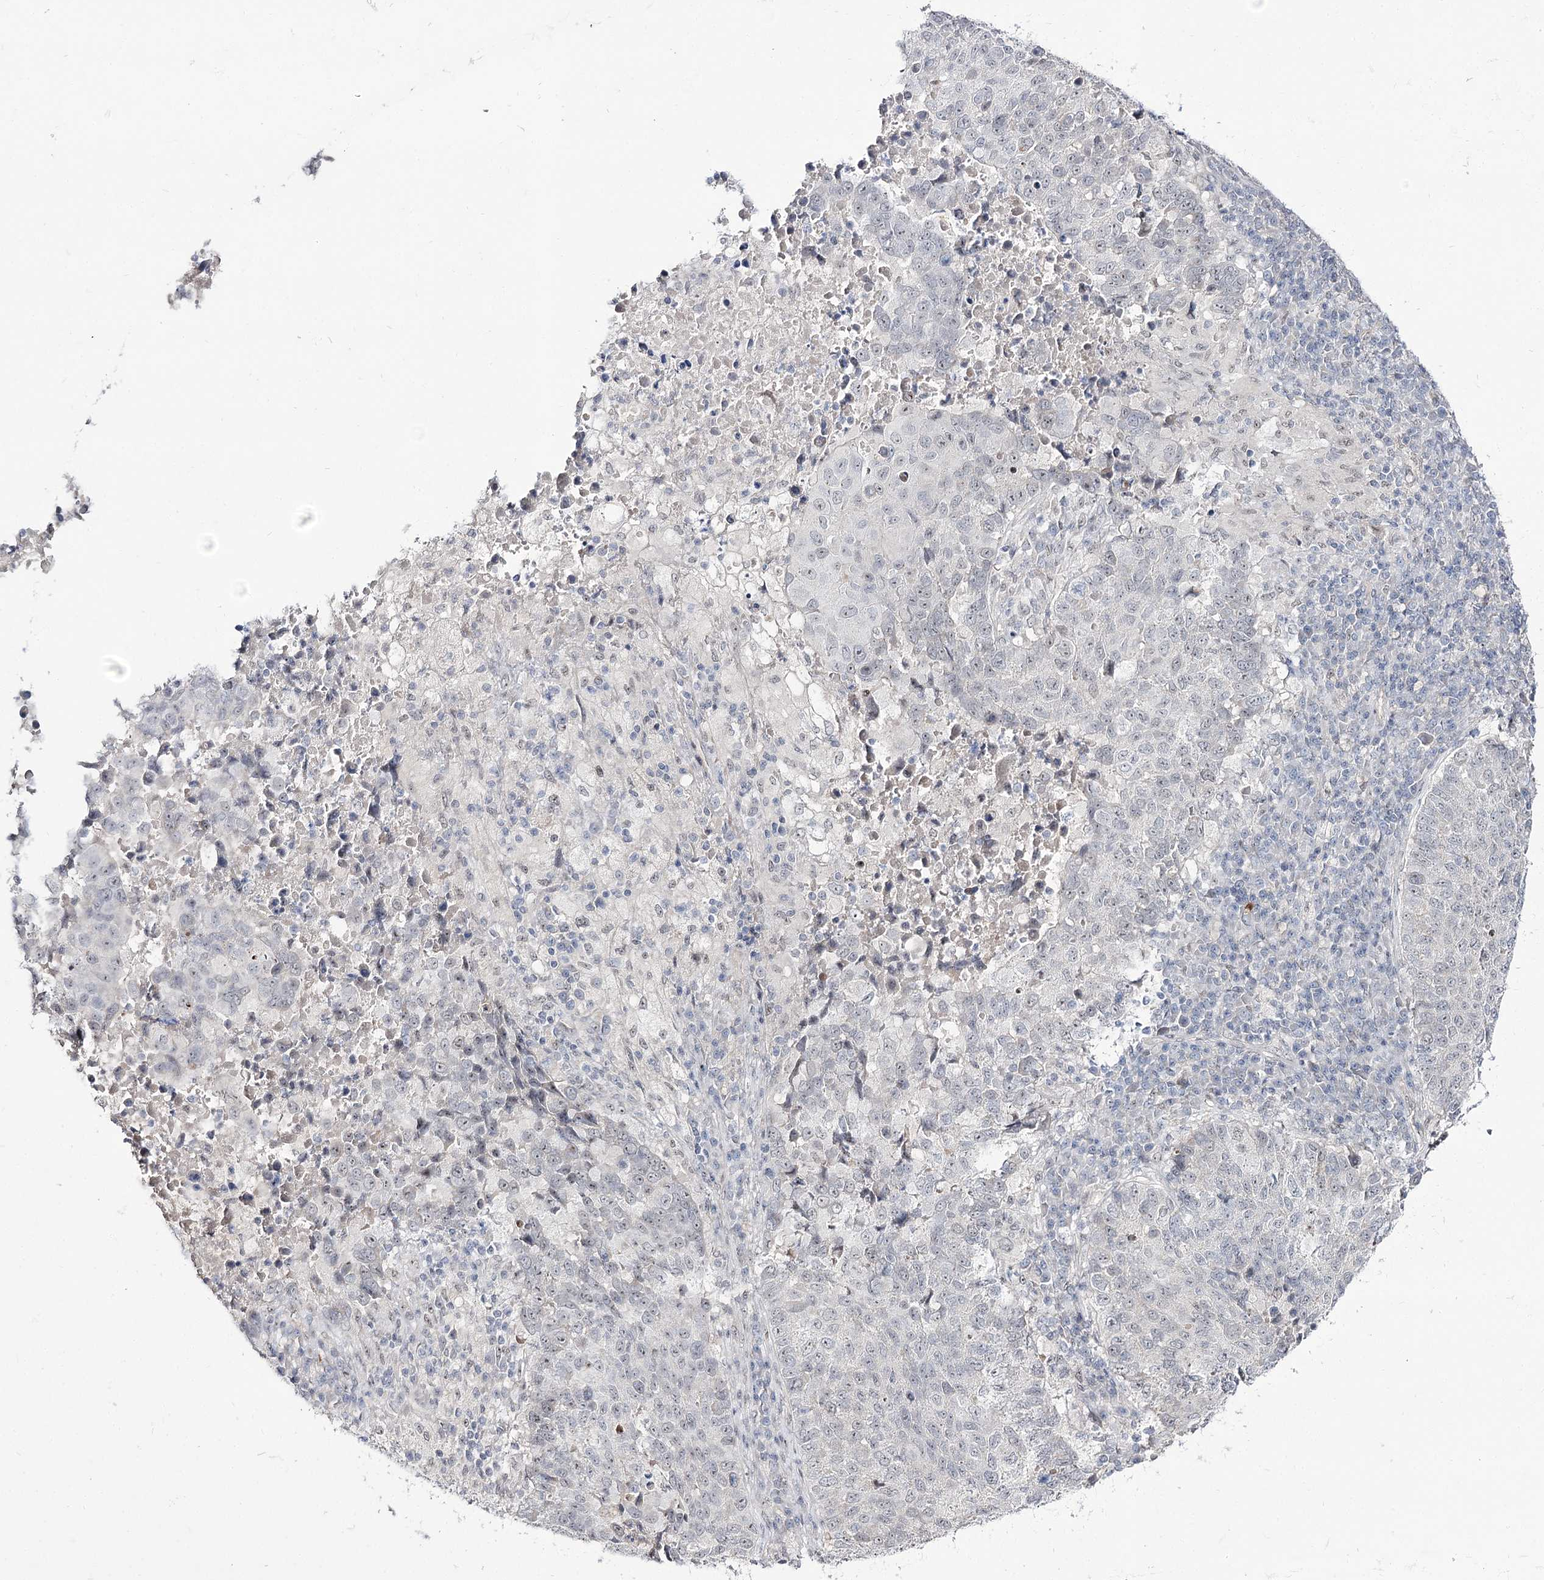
{"staining": {"intensity": "weak", "quantity": "25%-75%", "location": "nuclear"}, "tissue": "lung cancer", "cell_type": "Tumor cells", "image_type": "cancer", "snomed": [{"axis": "morphology", "description": "Squamous cell carcinoma, NOS"}, {"axis": "topography", "description": "Lung"}], "caption": "Tumor cells reveal low levels of weak nuclear positivity in approximately 25%-75% of cells in lung cancer (squamous cell carcinoma).", "gene": "RRP9", "patient": {"sex": "male", "age": 73}}